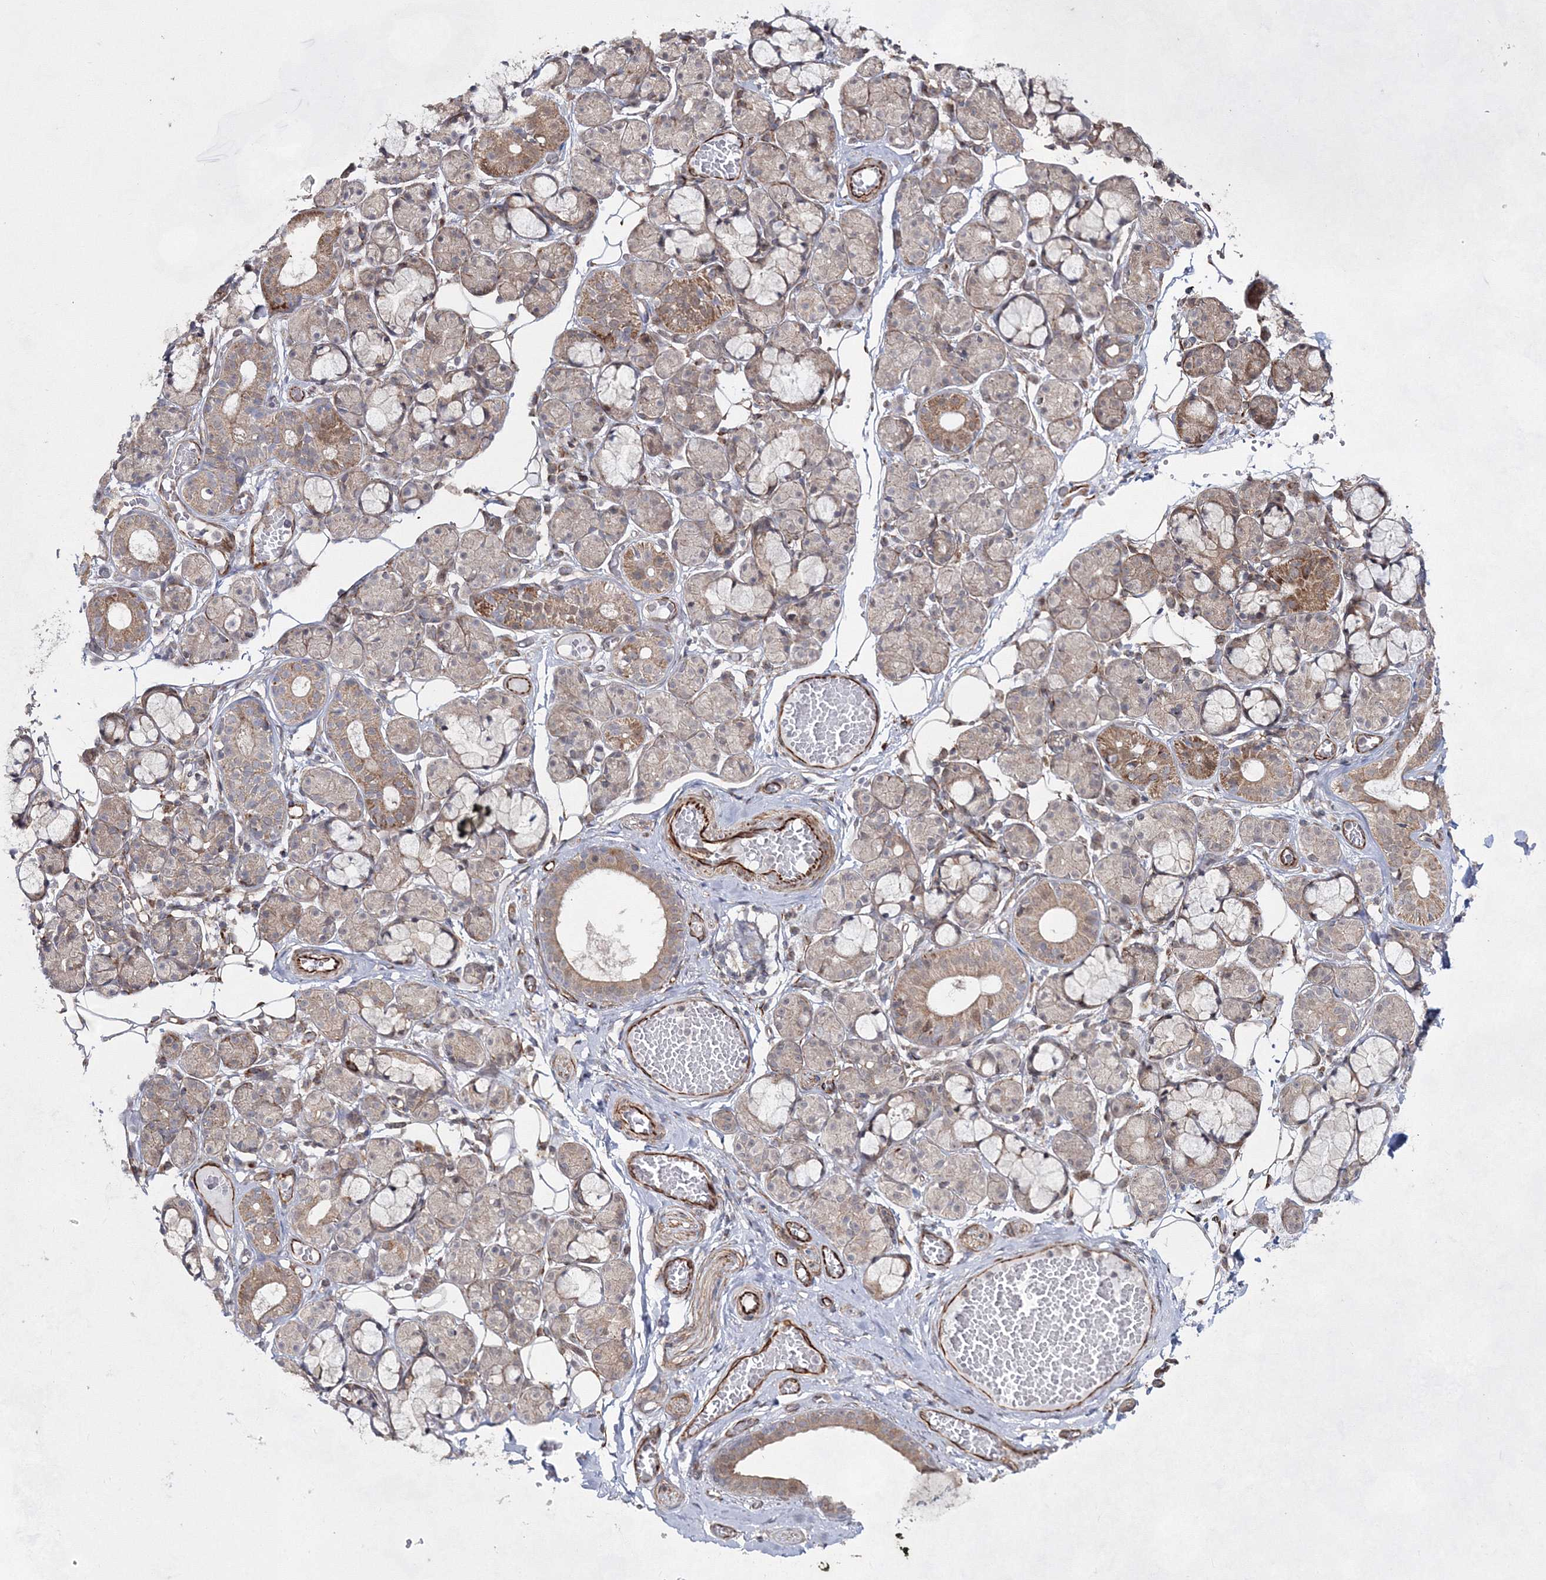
{"staining": {"intensity": "weak", "quantity": "25%-75%", "location": "cytoplasmic/membranous"}, "tissue": "salivary gland", "cell_type": "Glandular cells", "image_type": "normal", "snomed": [{"axis": "morphology", "description": "Normal tissue, NOS"}, {"axis": "topography", "description": "Salivary gland"}], "caption": "High-magnification brightfield microscopy of normal salivary gland stained with DAB (brown) and counterstained with hematoxylin (blue). glandular cells exhibit weak cytoplasmic/membranous positivity is appreciated in approximately25%-75% of cells.", "gene": "SNIP1", "patient": {"sex": "male", "age": 63}}